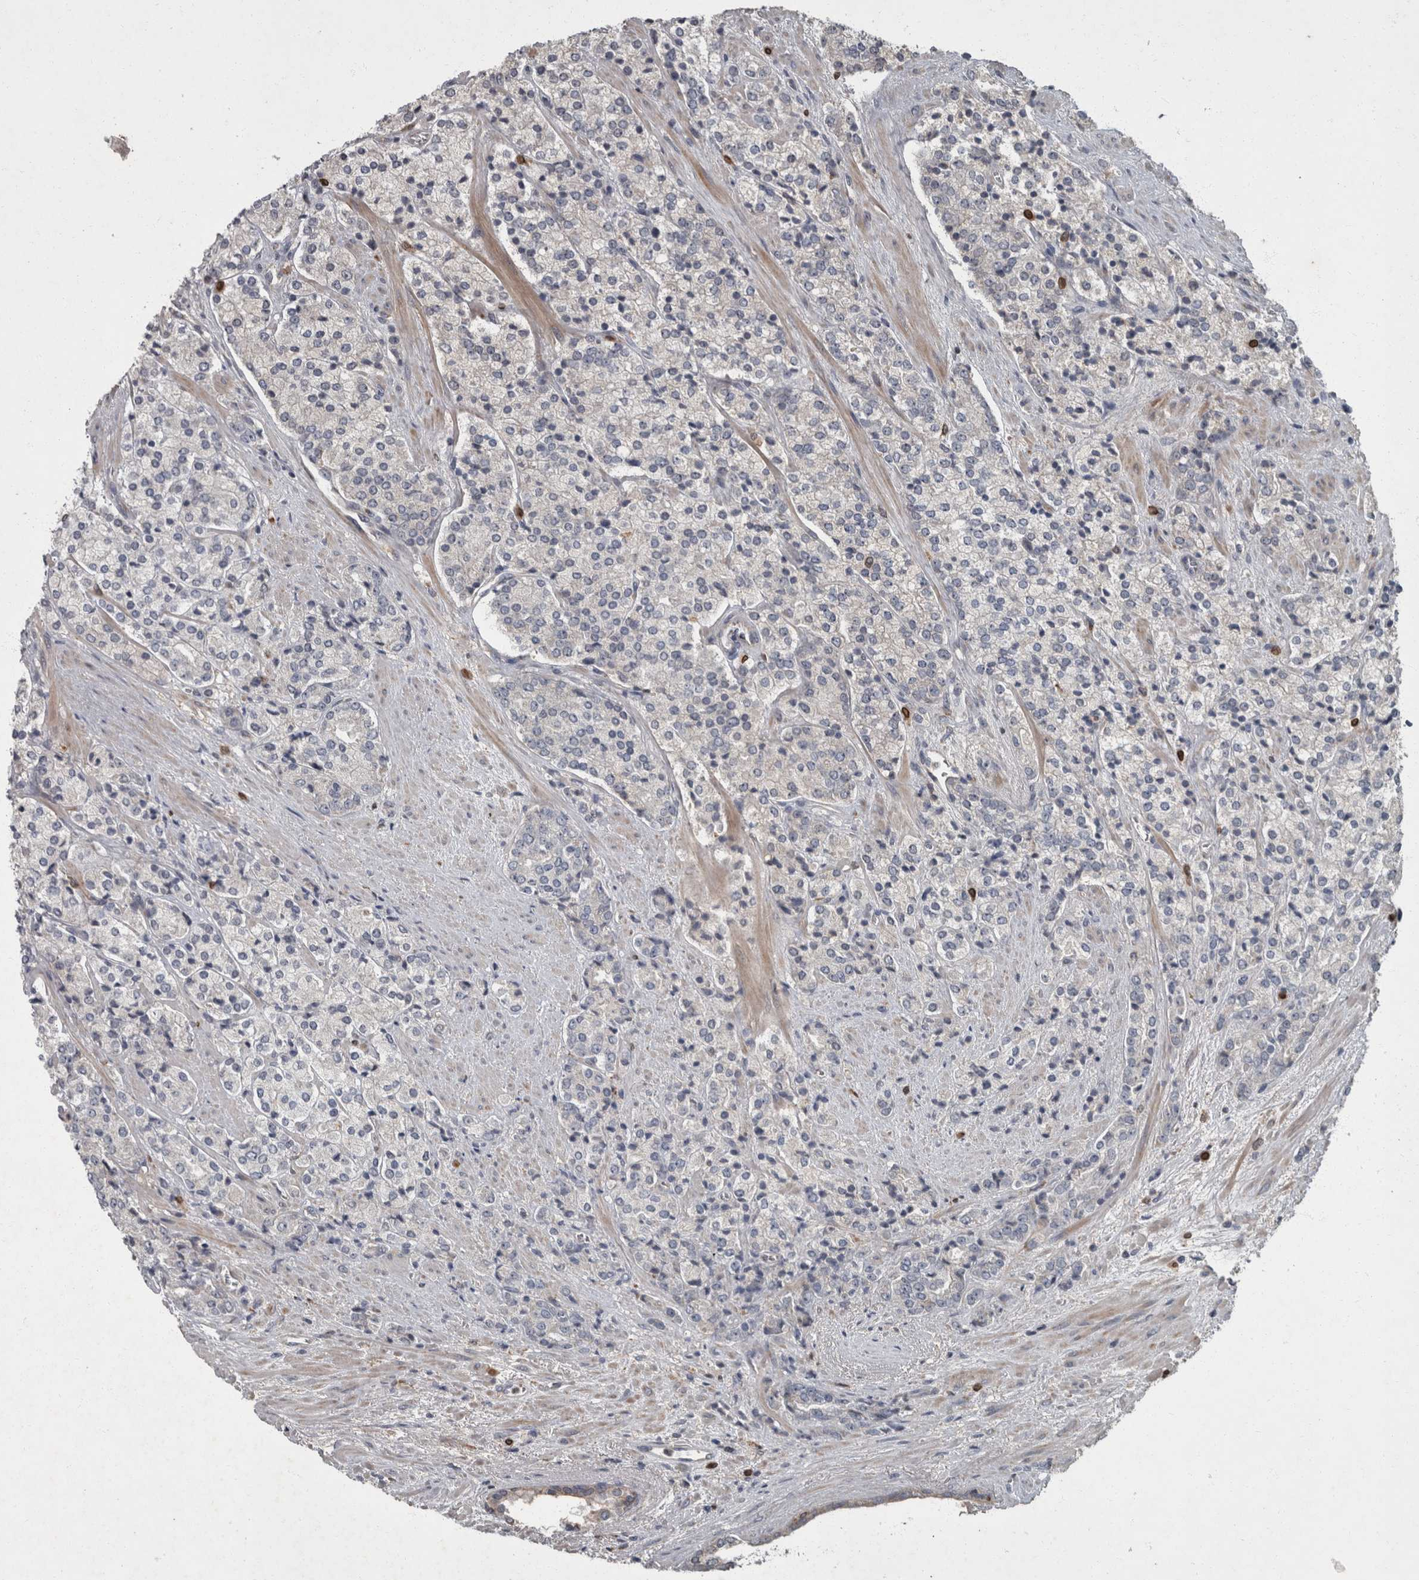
{"staining": {"intensity": "negative", "quantity": "none", "location": "none"}, "tissue": "prostate cancer", "cell_type": "Tumor cells", "image_type": "cancer", "snomed": [{"axis": "morphology", "description": "Adenocarcinoma, High grade"}, {"axis": "topography", "description": "Prostate"}], "caption": "Immunohistochemical staining of prostate adenocarcinoma (high-grade) displays no significant expression in tumor cells.", "gene": "PPP1R3C", "patient": {"sex": "male", "age": 71}}